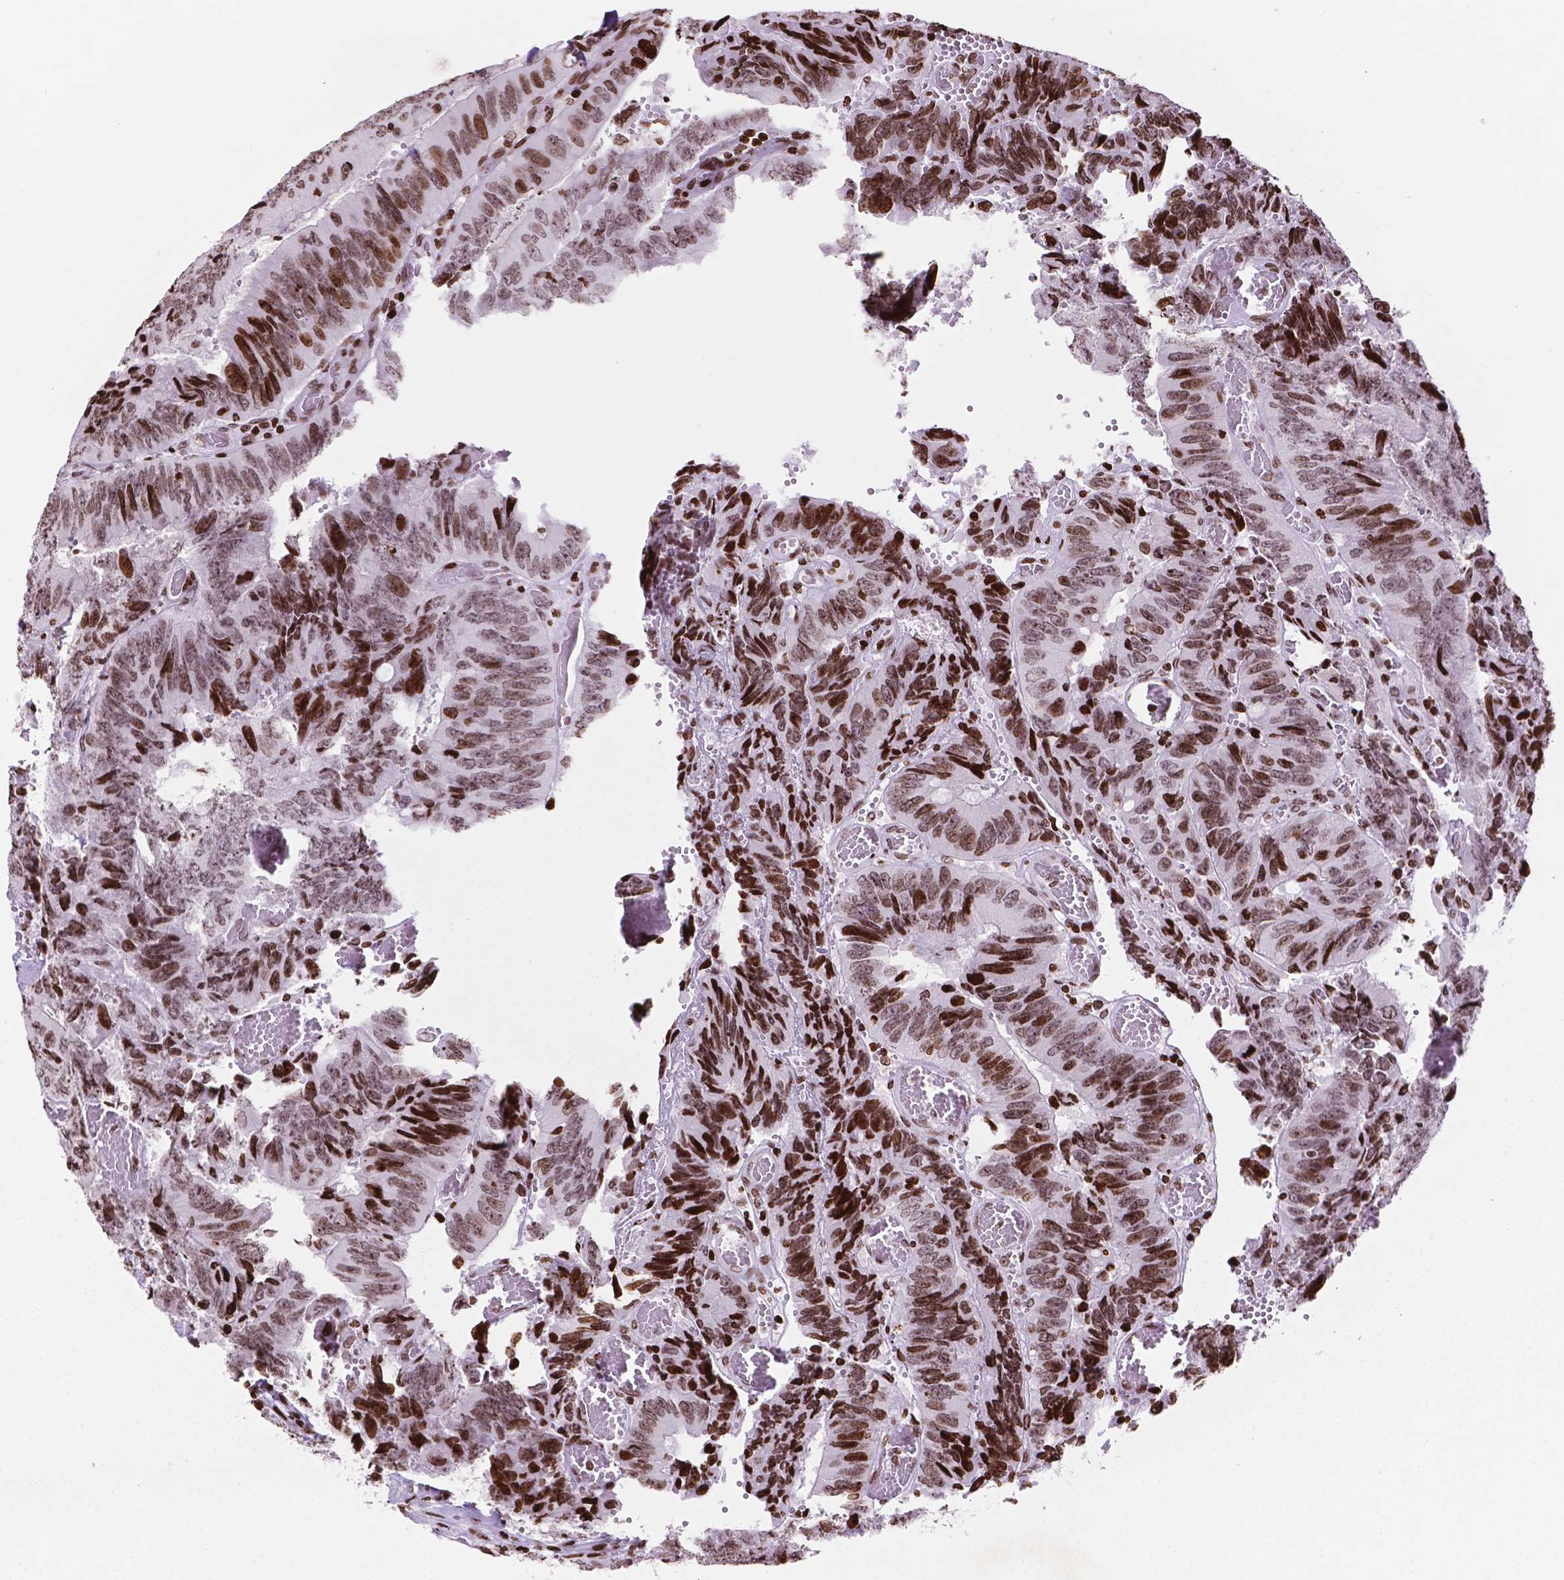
{"staining": {"intensity": "moderate", "quantity": ">75%", "location": "nuclear"}, "tissue": "colorectal cancer", "cell_type": "Tumor cells", "image_type": "cancer", "snomed": [{"axis": "morphology", "description": "Adenocarcinoma, NOS"}, {"axis": "topography", "description": "Colon"}], "caption": "Moderate nuclear protein positivity is seen in about >75% of tumor cells in colorectal cancer (adenocarcinoma).", "gene": "TMEM250", "patient": {"sex": "female", "age": 84}}